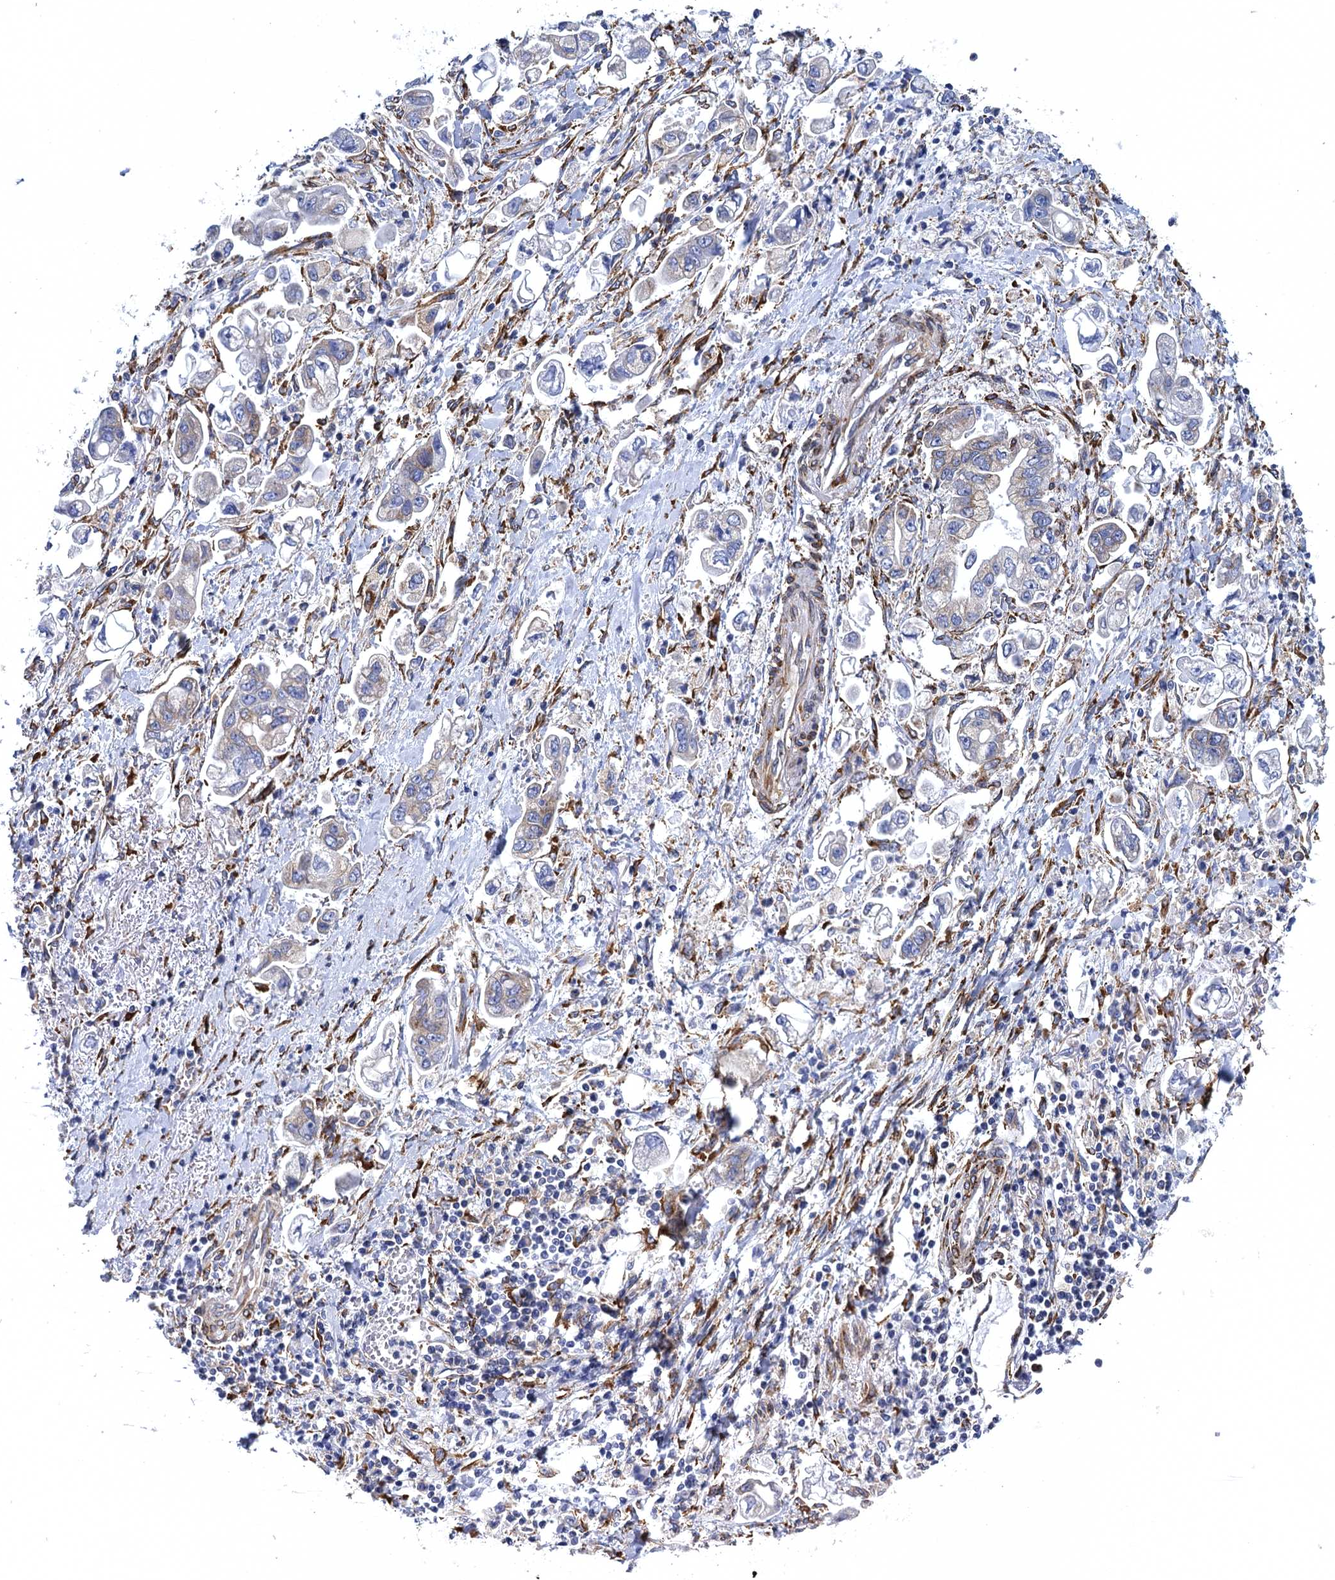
{"staining": {"intensity": "negative", "quantity": "none", "location": "none"}, "tissue": "stomach cancer", "cell_type": "Tumor cells", "image_type": "cancer", "snomed": [{"axis": "morphology", "description": "Adenocarcinoma, NOS"}, {"axis": "topography", "description": "Stomach"}], "caption": "The histopathology image demonstrates no significant staining in tumor cells of stomach adenocarcinoma.", "gene": "POGLUT3", "patient": {"sex": "male", "age": 62}}